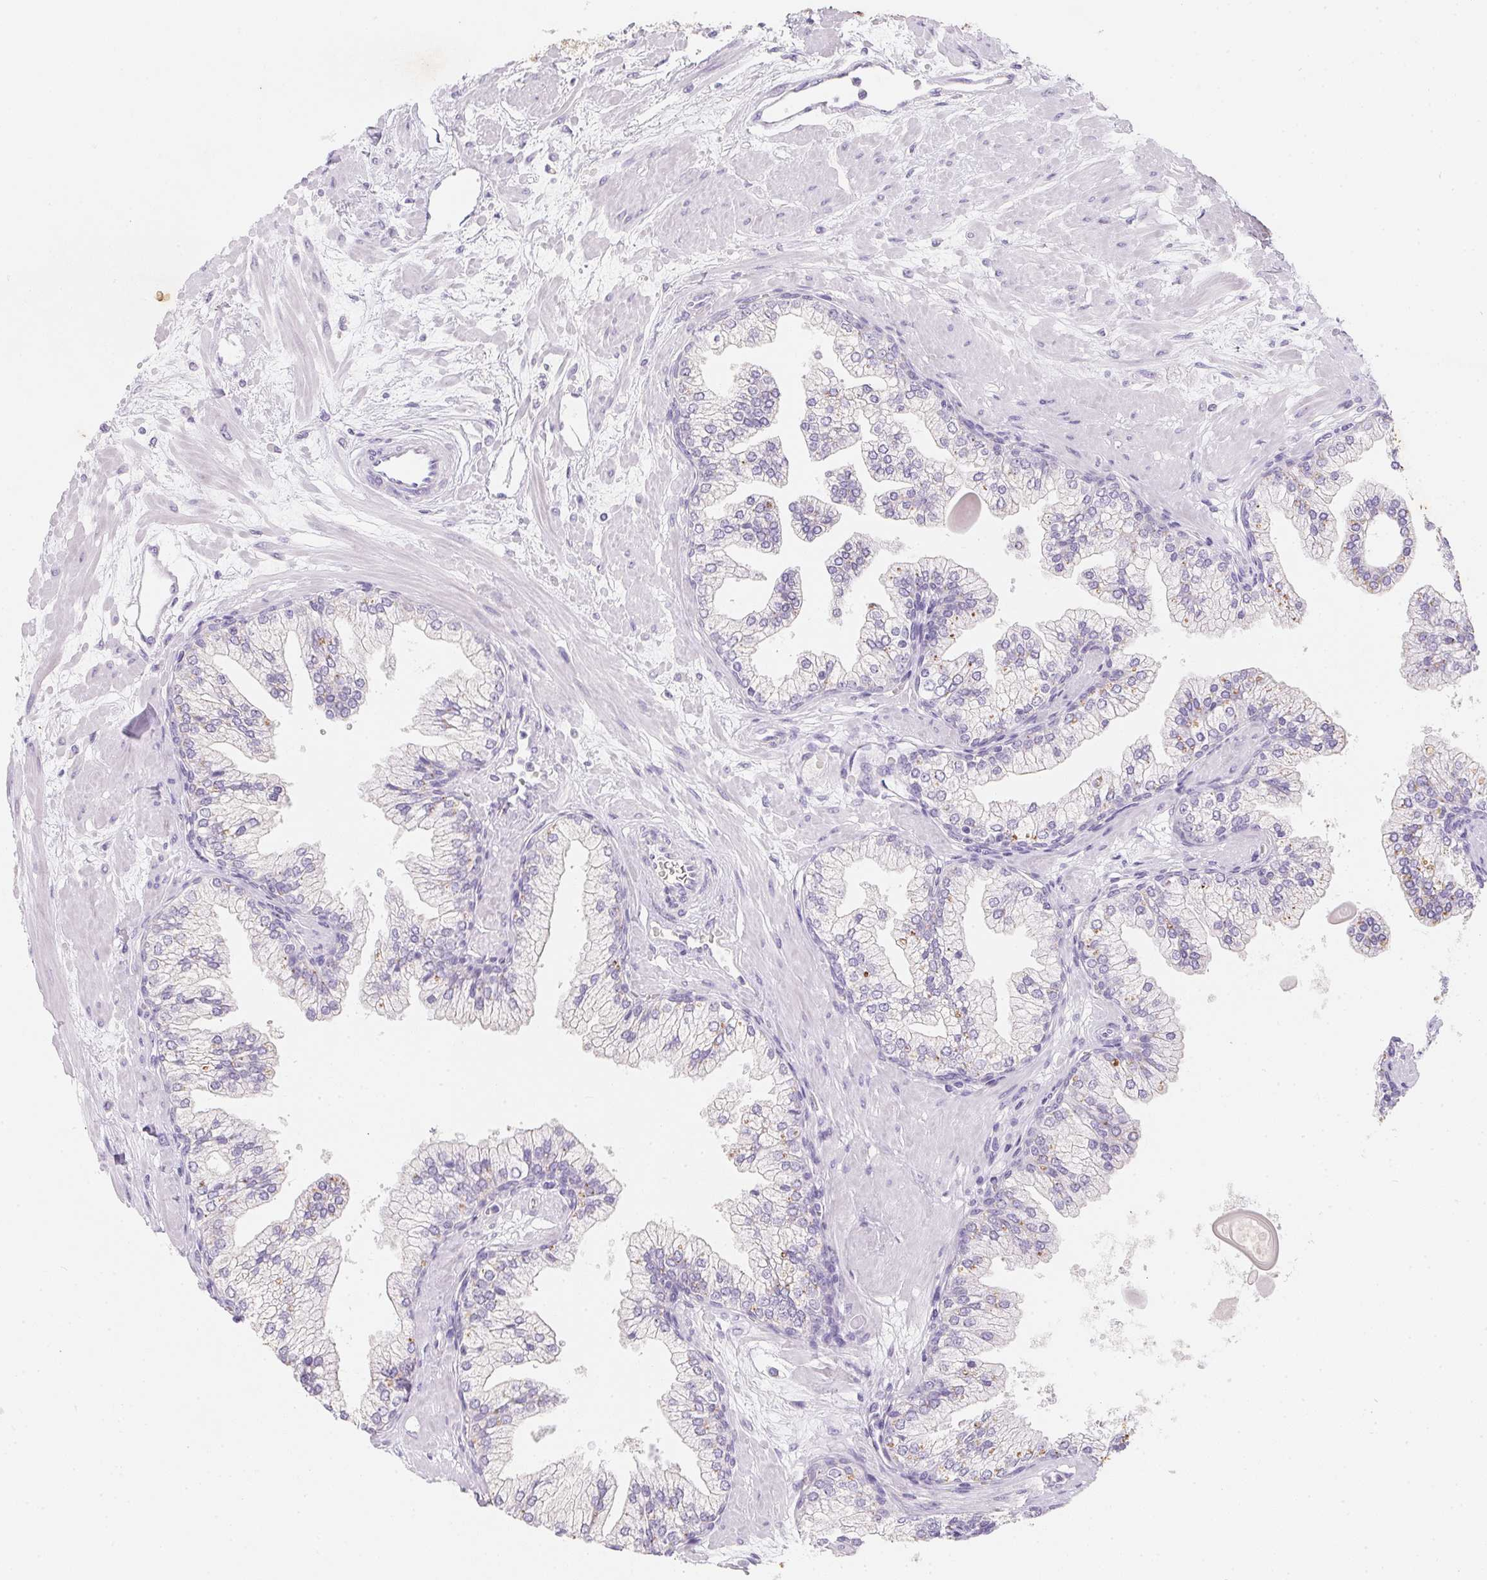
{"staining": {"intensity": "negative", "quantity": "none", "location": "none"}, "tissue": "prostate", "cell_type": "Glandular cells", "image_type": "normal", "snomed": [{"axis": "morphology", "description": "Normal tissue, NOS"}, {"axis": "topography", "description": "Prostate"}, {"axis": "topography", "description": "Peripheral nerve tissue"}], "caption": "Glandular cells are negative for brown protein staining in benign prostate. (DAB (3,3'-diaminobenzidine) IHC visualized using brightfield microscopy, high magnification).", "gene": "DCD", "patient": {"sex": "male", "age": 61}}